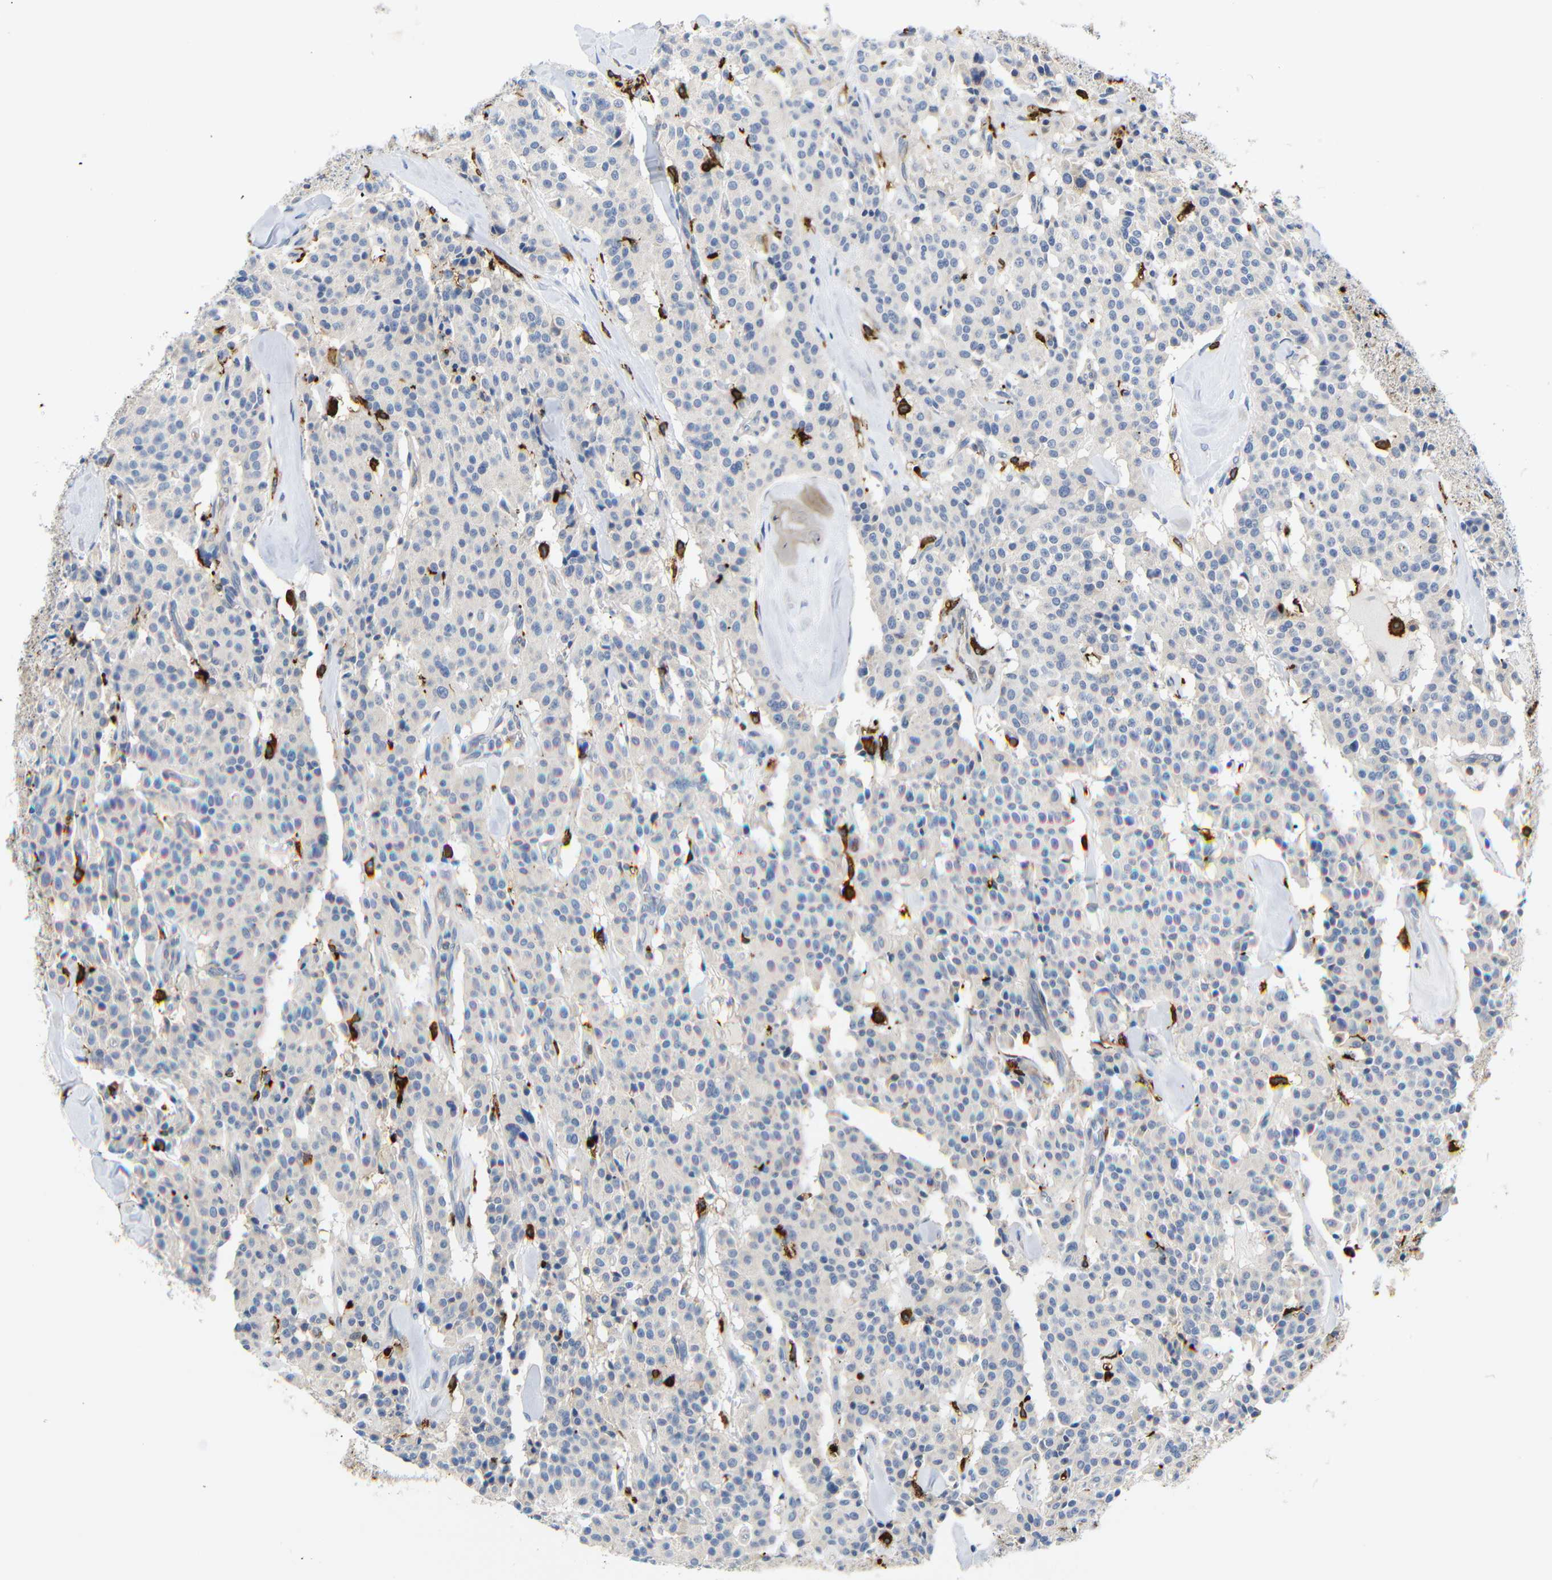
{"staining": {"intensity": "negative", "quantity": "none", "location": "none"}, "tissue": "carcinoid", "cell_type": "Tumor cells", "image_type": "cancer", "snomed": [{"axis": "morphology", "description": "Carcinoid, malignant, NOS"}, {"axis": "topography", "description": "Lung"}], "caption": "The photomicrograph shows no significant expression in tumor cells of carcinoid (malignant). (IHC, brightfield microscopy, high magnification).", "gene": "HLA-DQB1", "patient": {"sex": "male", "age": 30}}